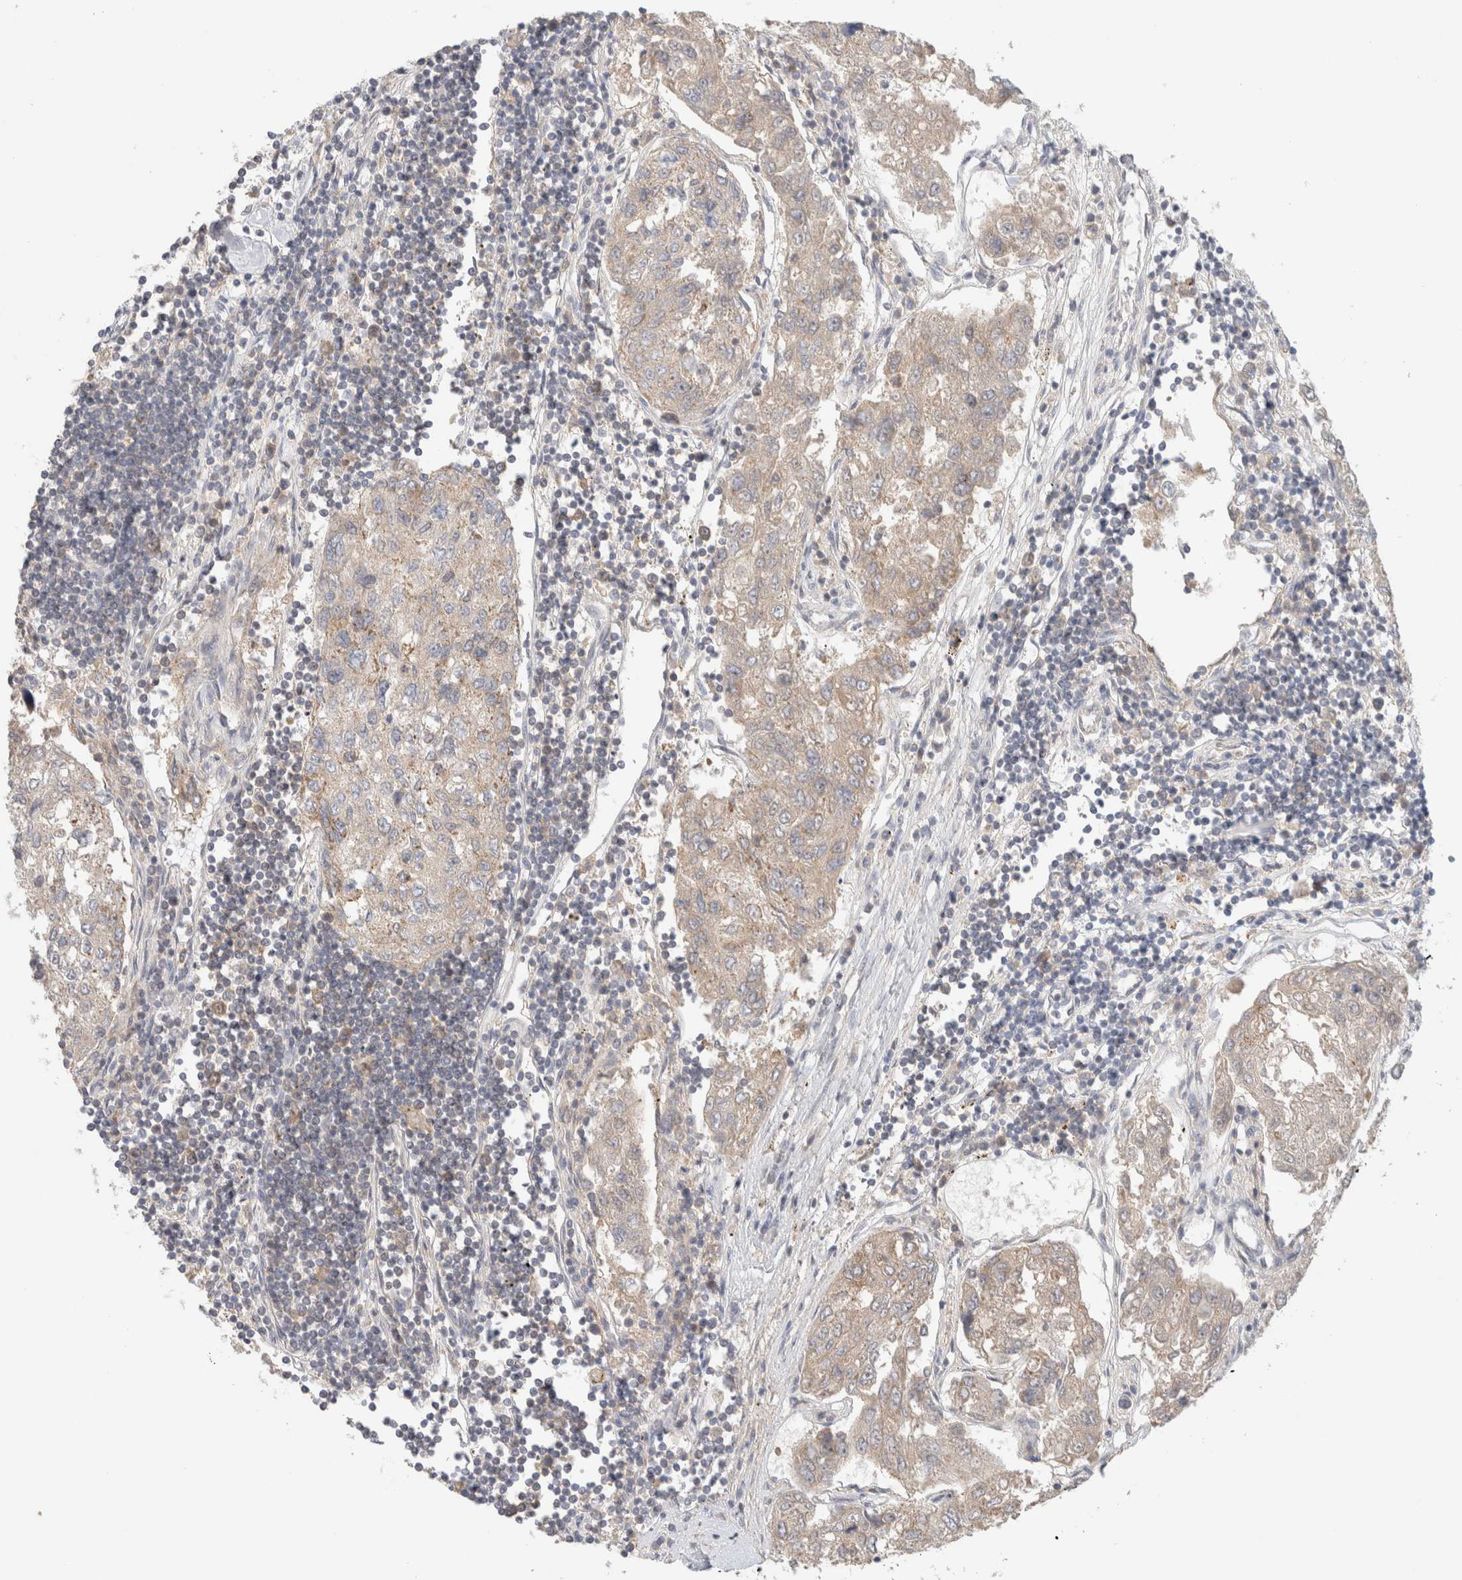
{"staining": {"intensity": "weak", "quantity": "<25%", "location": "cytoplasmic/membranous"}, "tissue": "urothelial cancer", "cell_type": "Tumor cells", "image_type": "cancer", "snomed": [{"axis": "morphology", "description": "Urothelial carcinoma, High grade"}, {"axis": "topography", "description": "Lymph node"}, {"axis": "topography", "description": "Urinary bladder"}], "caption": "This is an immunohistochemistry histopathology image of human urothelial cancer. There is no staining in tumor cells.", "gene": "MRM3", "patient": {"sex": "male", "age": 51}}